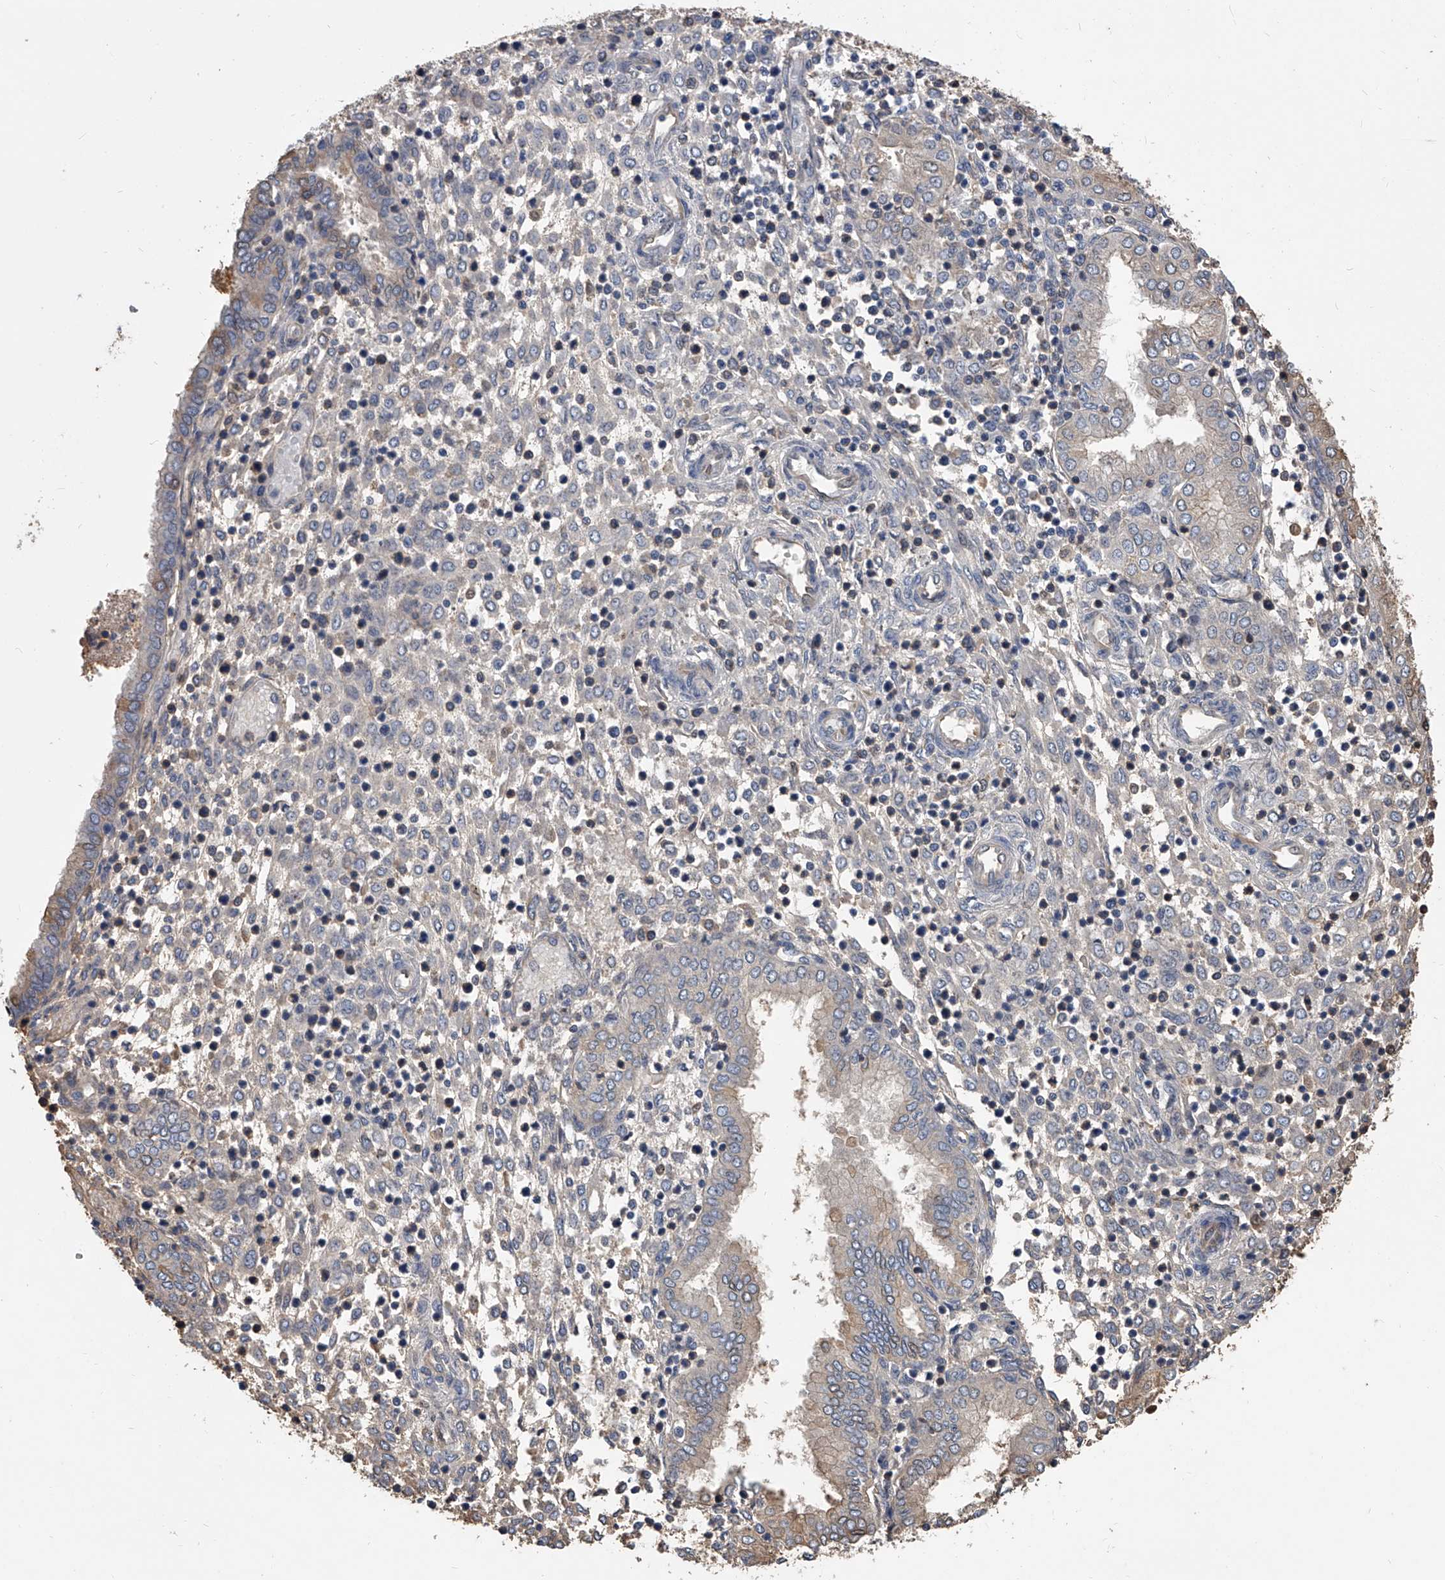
{"staining": {"intensity": "weak", "quantity": "25%-75%", "location": "cytoplasmic/membranous"}, "tissue": "endometrium", "cell_type": "Cells in endometrial stroma", "image_type": "normal", "snomed": [{"axis": "morphology", "description": "Normal tissue, NOS"}, {"axis": "topography", "description": "Endometrium"}], "caption": "Protein staining displays weak cytoplasmic/membranous positivity in approximately 25%-75% of cells in endometrial stroma in unremarkable endometrium.", "gene": "ZNF25", "patient": {"sex": "female", "age": 53}}